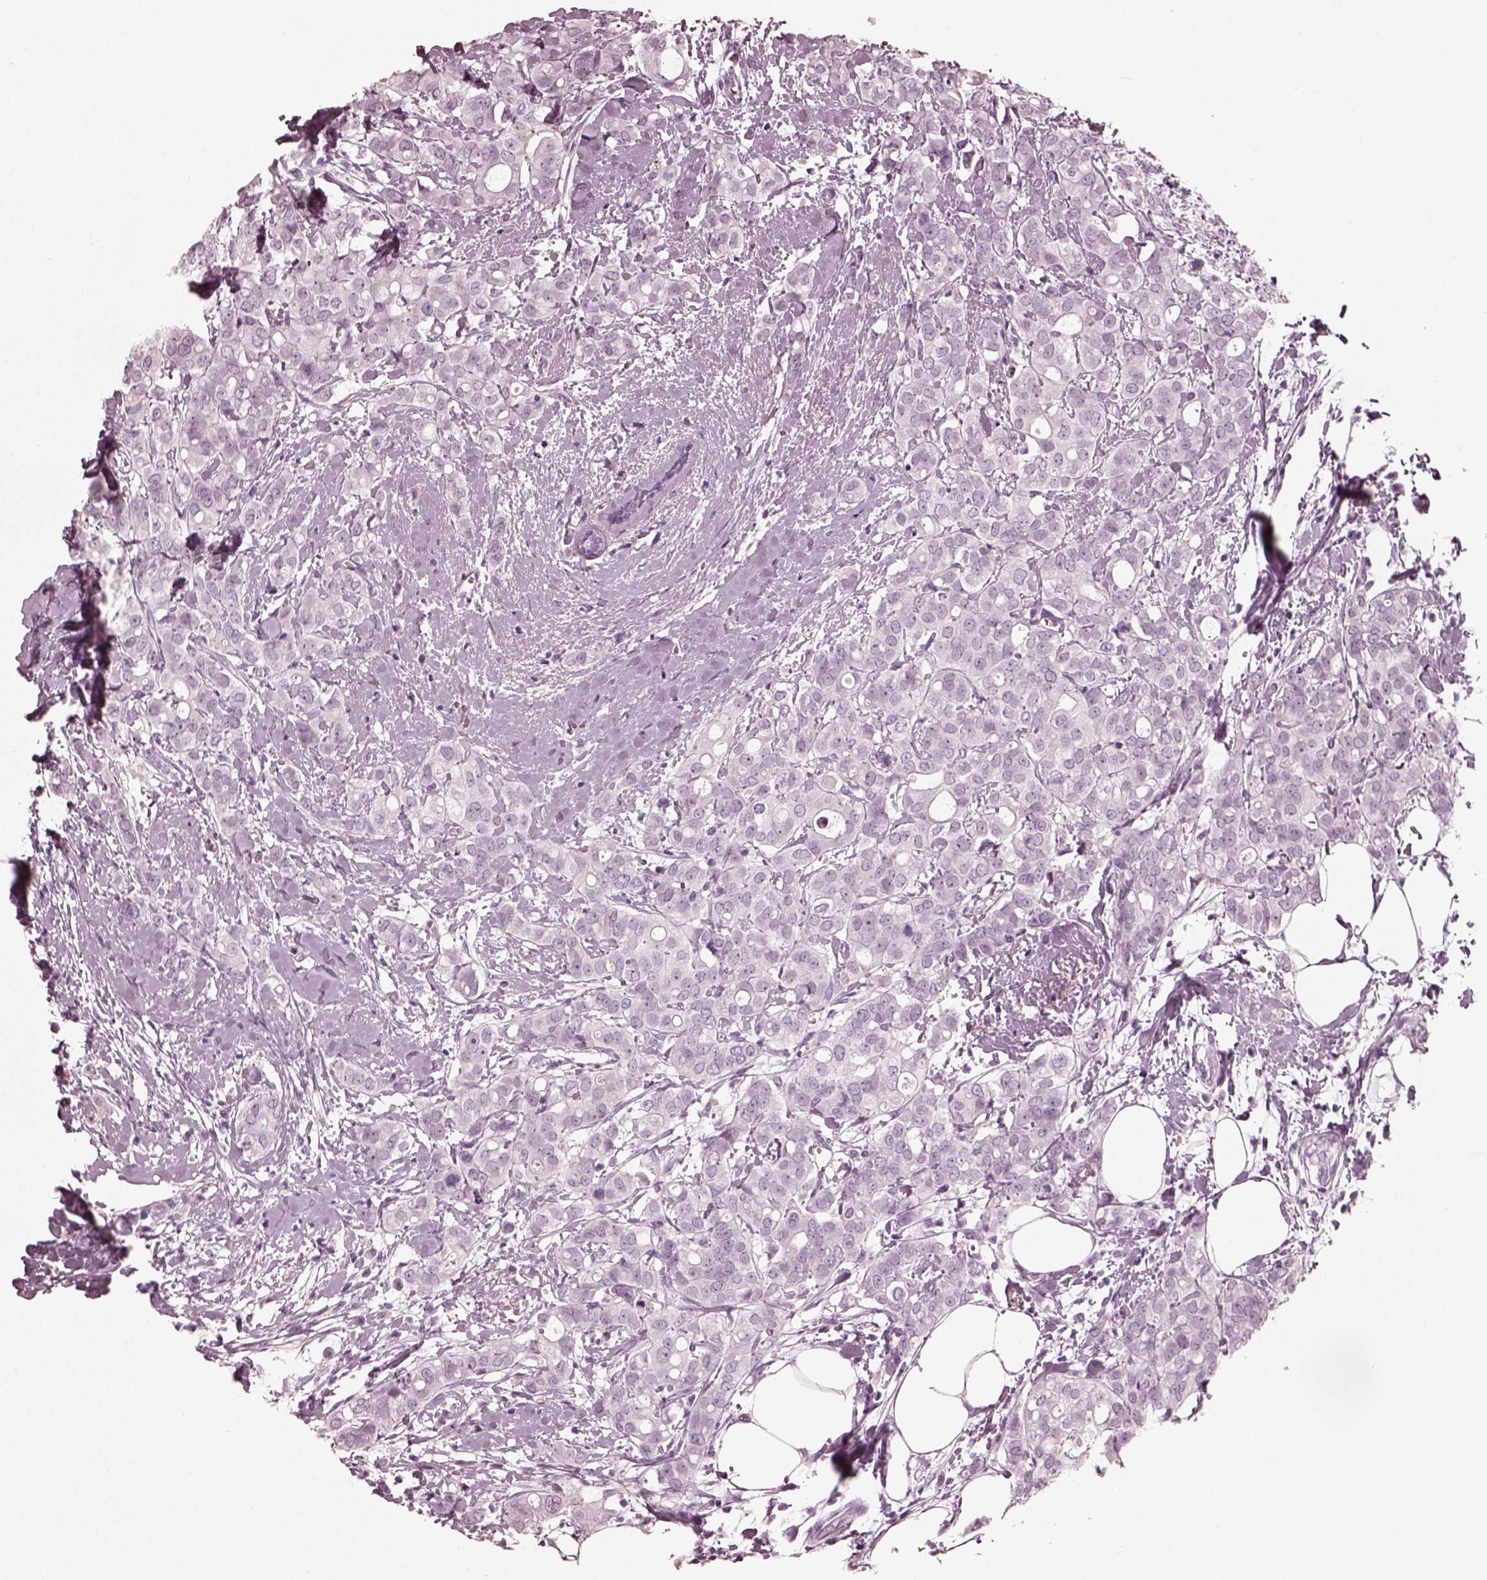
{"staining": {"intensity": "negative", "quantity": "none", "location": "none"}, "tissue": "breast cancer", "cell_type": "Tumor cells", "image_type": "cancer", "snomed": [{"axis": "morphology", "description": "Duct carcinoma"}, {"axis": "topography", "description": "Breast"}], "caption": "The micrograph demonstrates no significant positivity in tumor cells of breast cancer.", "gene": "GRM6", "patient": {"sex": "female", "age": 40}}